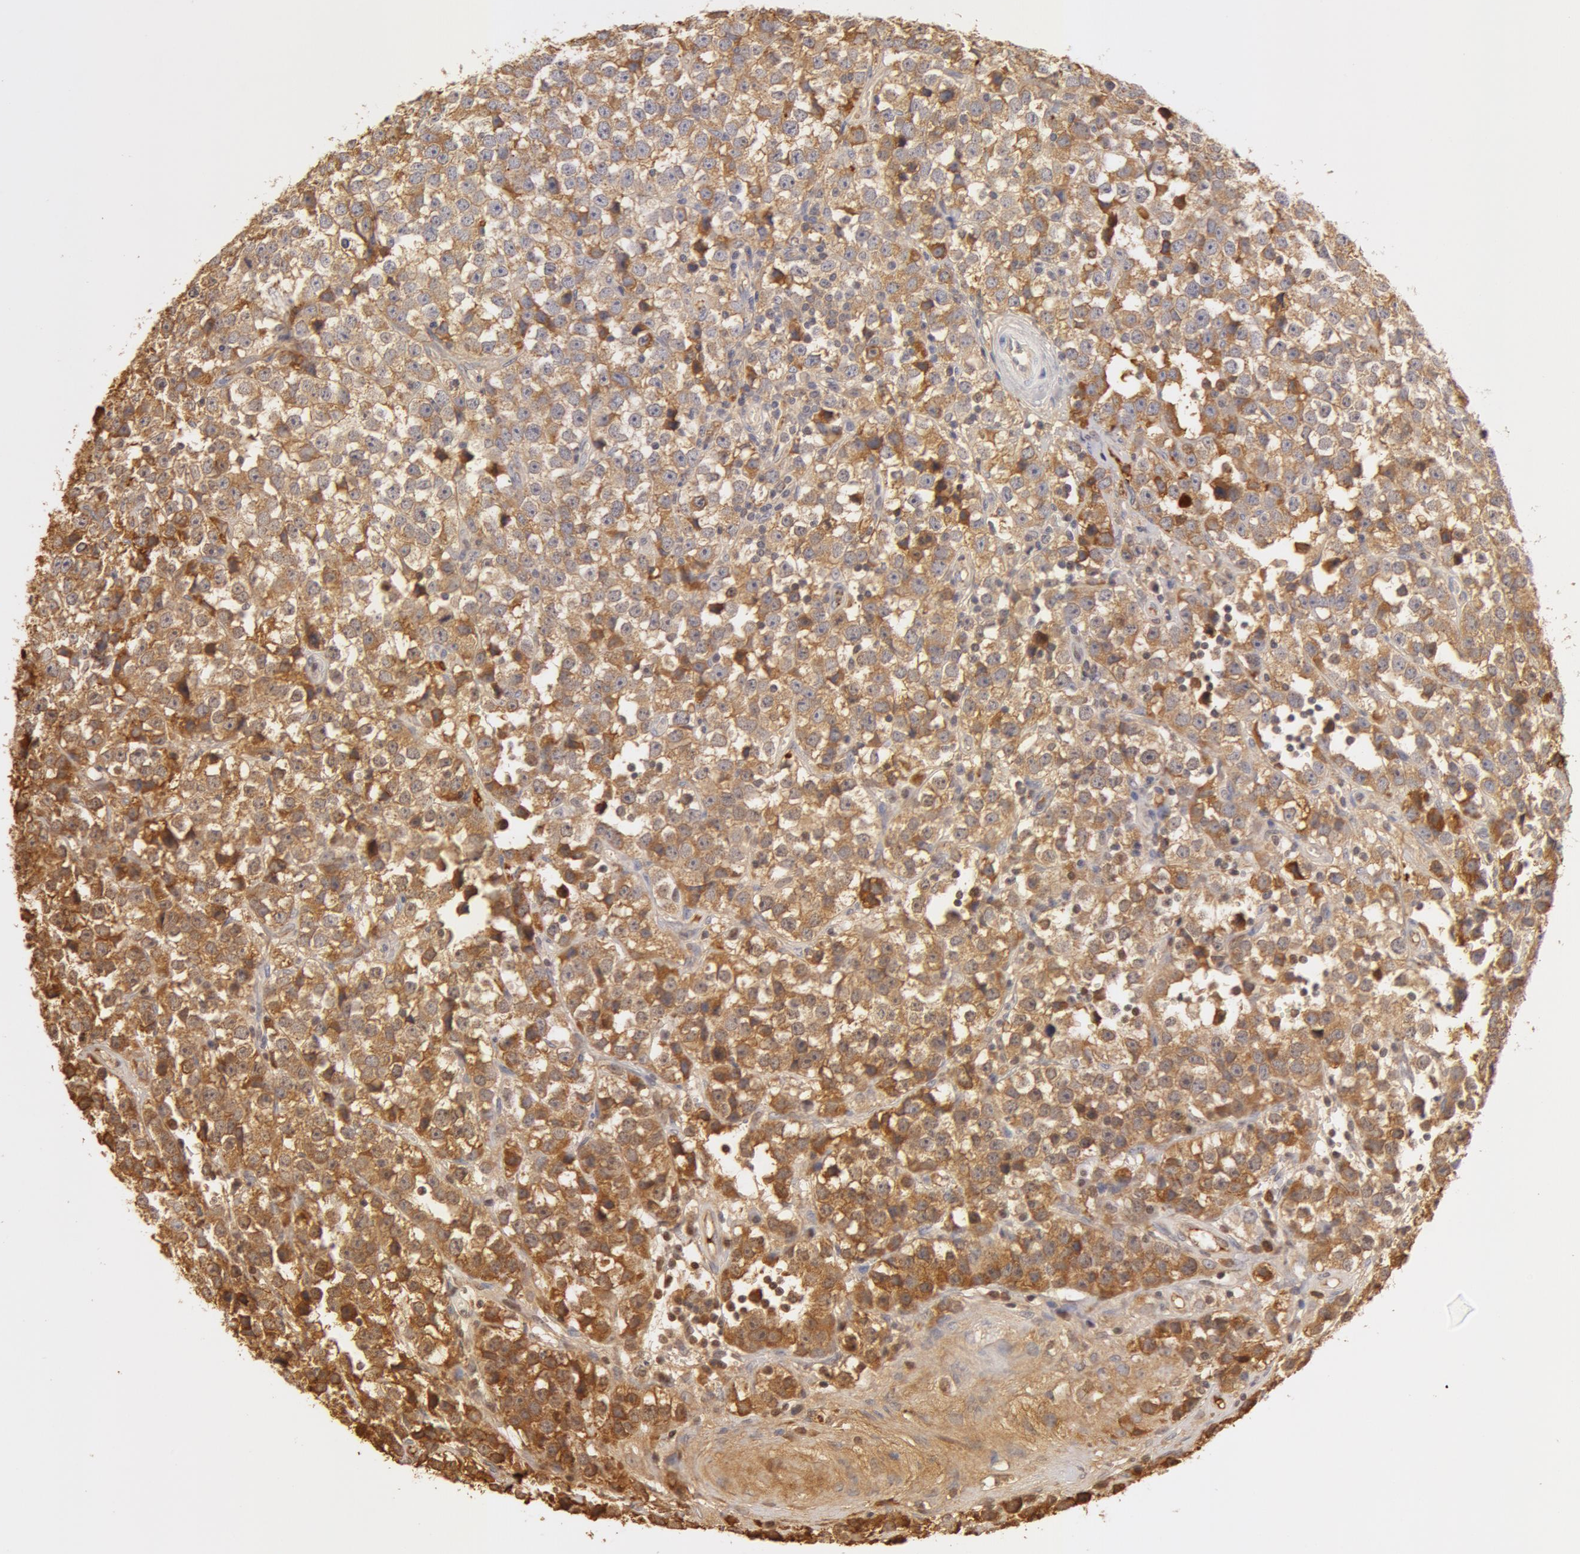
{"staining": {"intensity": "moderate", "quantity": ">75%", "location": "cytoplasmic/membranous"}, "tissue": "testis cancer", "cell_type": "Tumor cells", "image_type": "cancer", "snomed": [{"axis": "morphology", "description": "Seminoma, NOS"}, {"axis": "topography", "description": "Testis"}], "caption": "Tumor cells show medium levels of moderate cytoplasmic/membranous expression in approximately >75% of cells in testis seminoma.", "gene": "TF", "patient": {"sex": "male", "age": 25}}